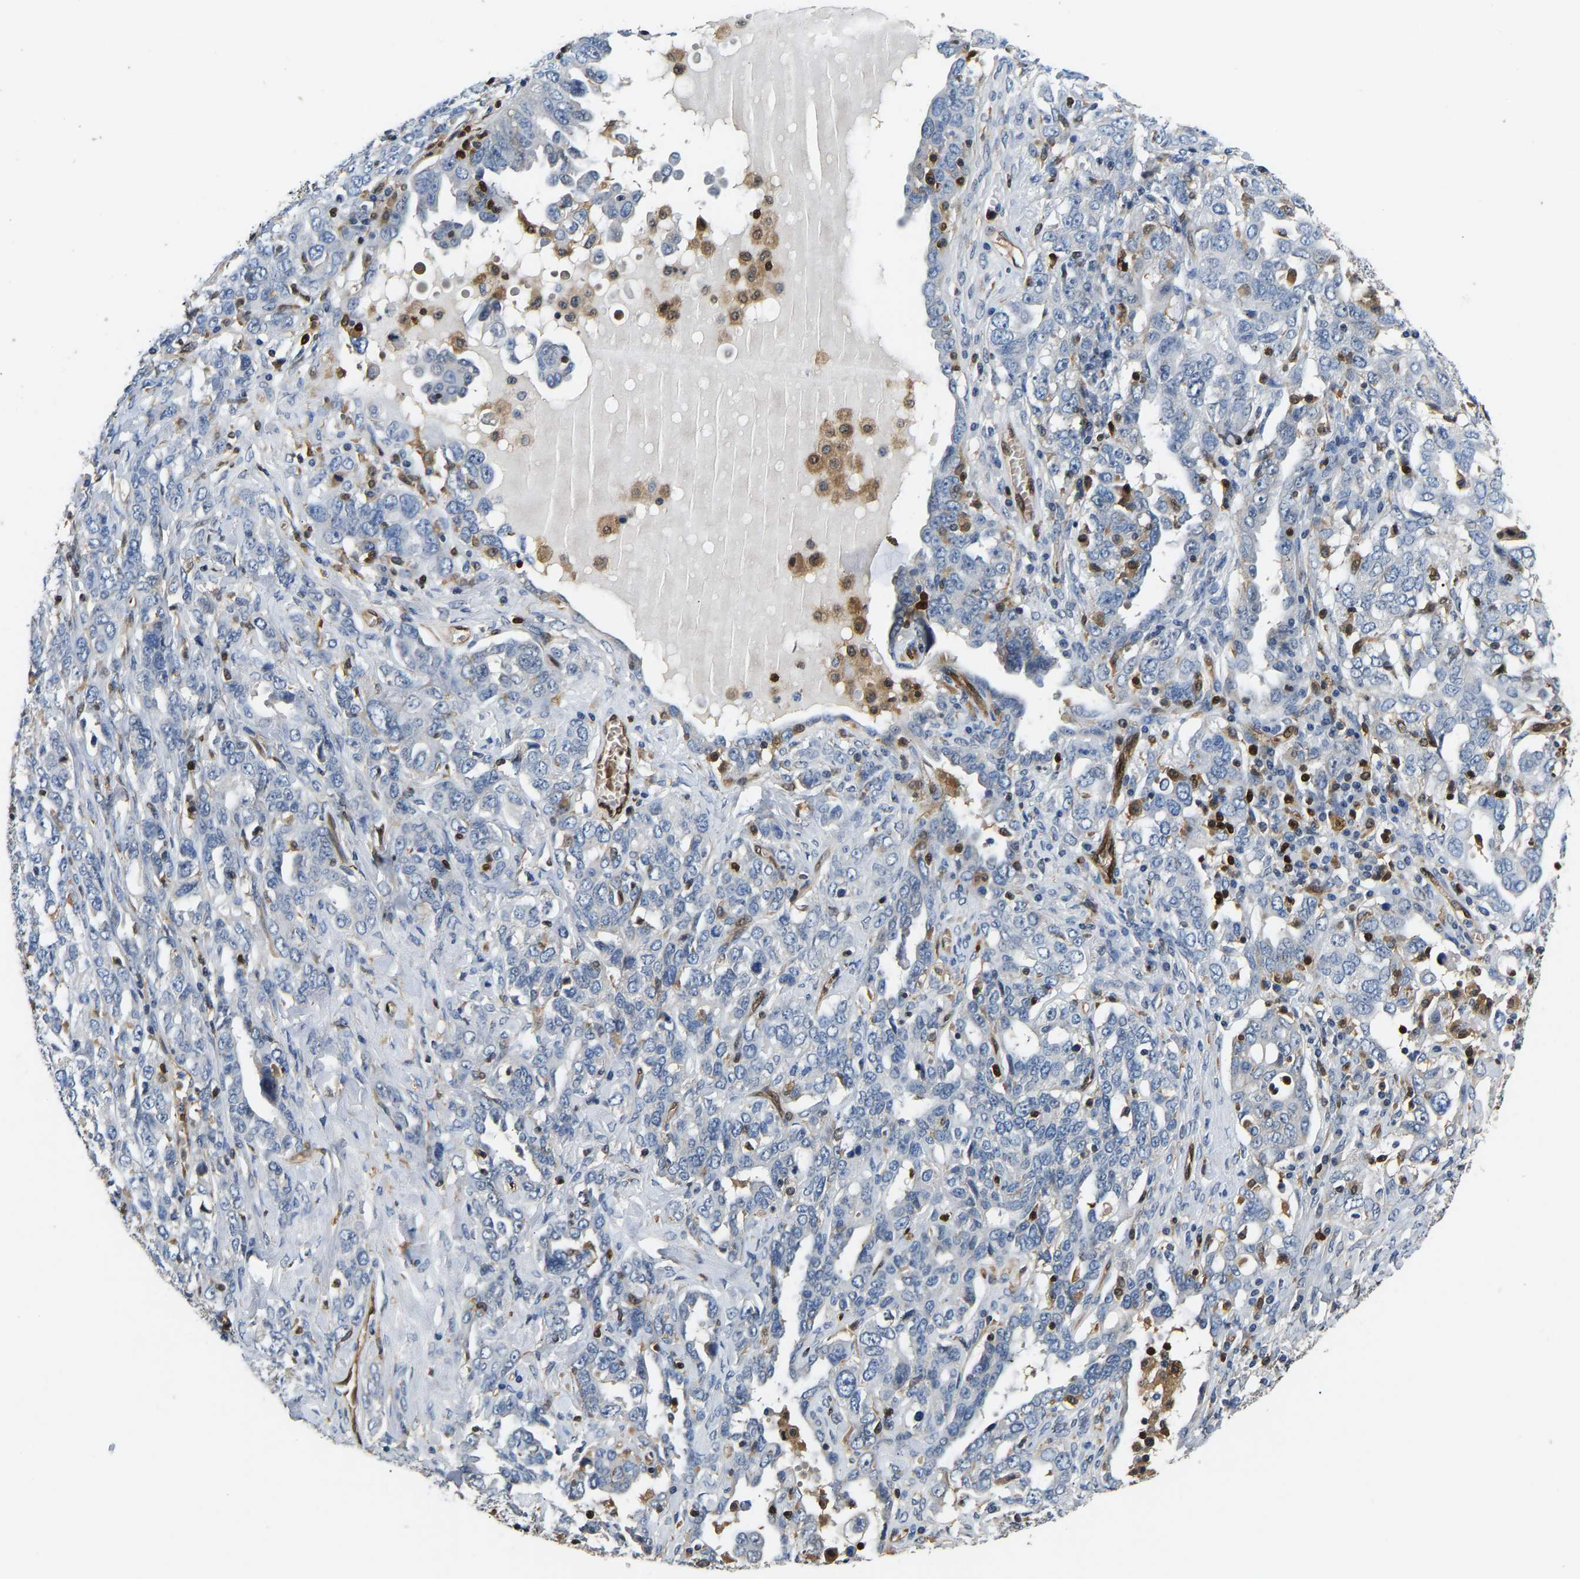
{"staining": {"intensity": "negative", "quantity": "none", "location": "none"}, "tissue": "ovarian cancer", "cell_type": "Tumor cells", "image_type": "cancer", "snomed": [{"axis": "morphology", "description": "Carcinoma, endometroid"}, {"axis": "topography", "description": "Ovary"}], "caption": "An immunohistochemistry (IHC) photomicrograph of ovarian cancer (endometroid carcinoma) is shown. There is no staining in tumor cells of ovarian cancer (endometroid carcinoma).", "gene": "GIMAP7", "patient": {"sex": "female", "age": 62}}